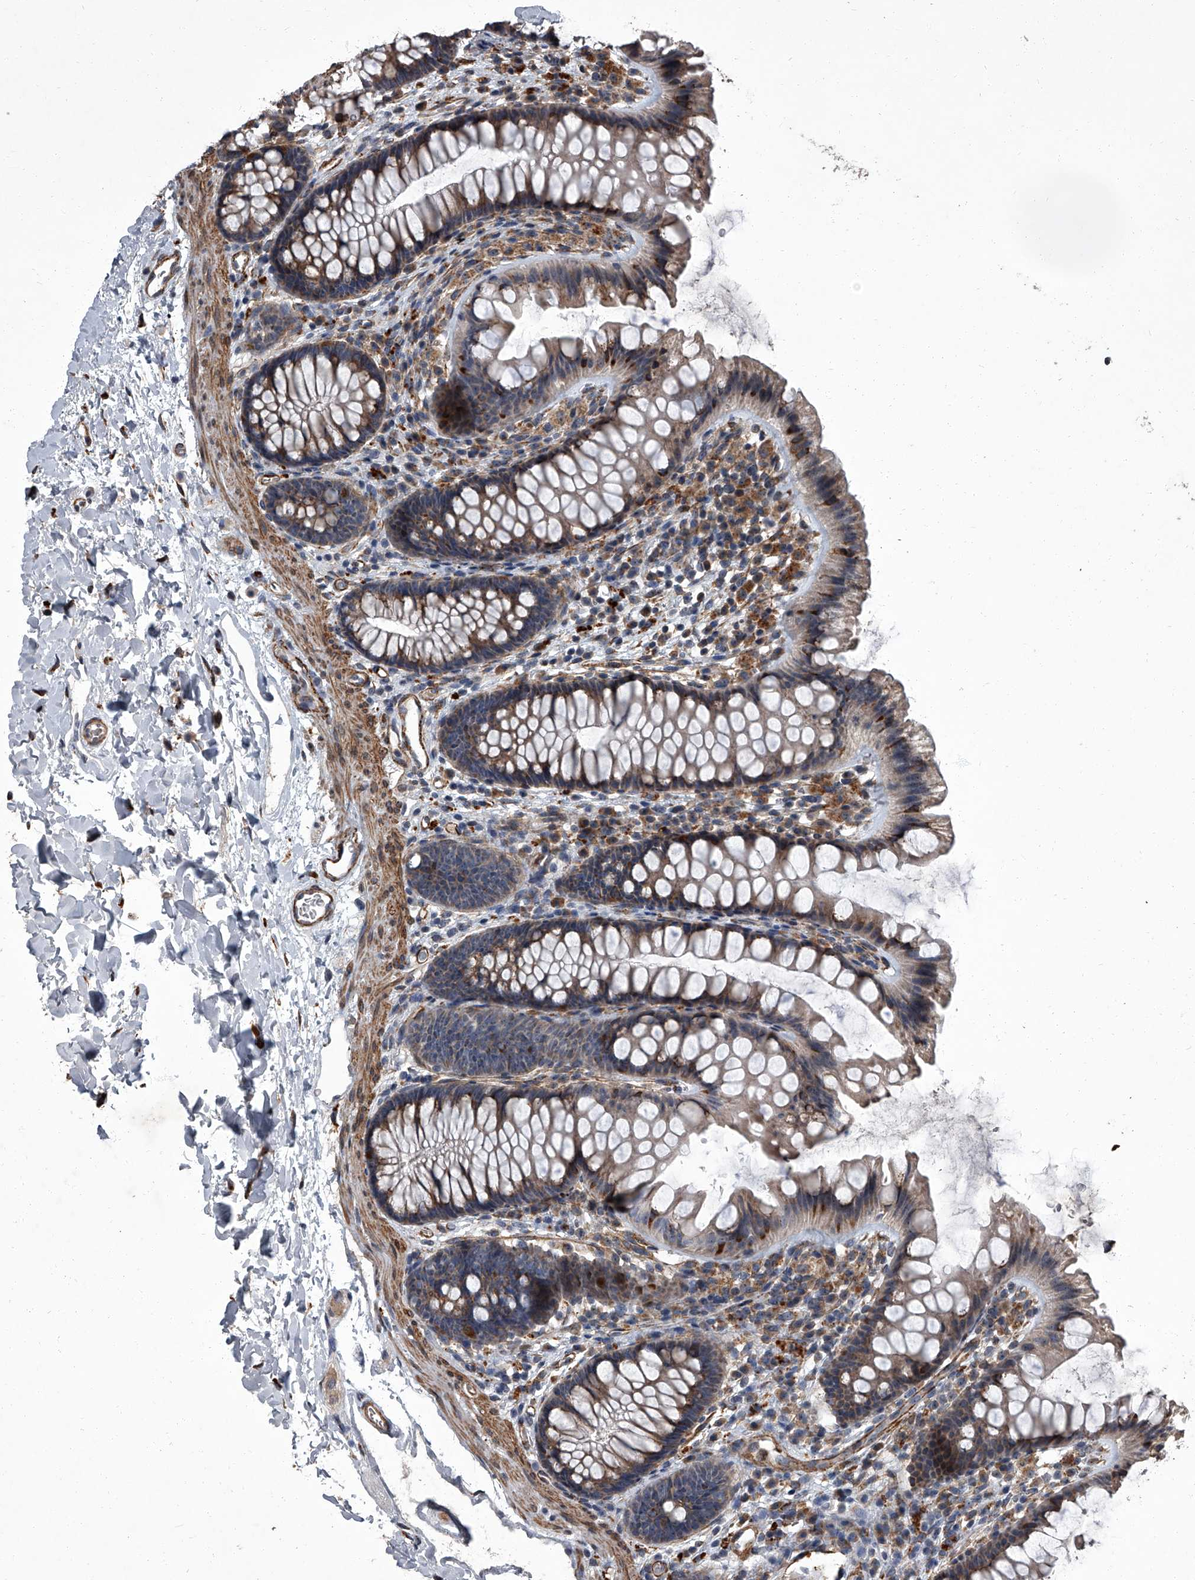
{"staining": {"intensity": "moderate", "quantity": ">75%", "location": "cytoplasmic/membranous"}, "tissue": "colon", "cell_type": "Endothelial cells", "image_type": "normal", "snomed": [{"axis": "morphology", "description": "Normal tissue, NOS"}, {"axis": "topography", "description": "Colon"}], "caption": "An image of human colon stained for a protein displays moderate cytoplasmic/membranous brown staining in endothelial cells. The staining was performed using DAB (3,3'-diaminobenzidine), with brown indicating positive protein expression. Nuclei are stained blue with hematoxylin.", "gene": "SIRT4", "patient": {"sex": "female", "age": 62}}